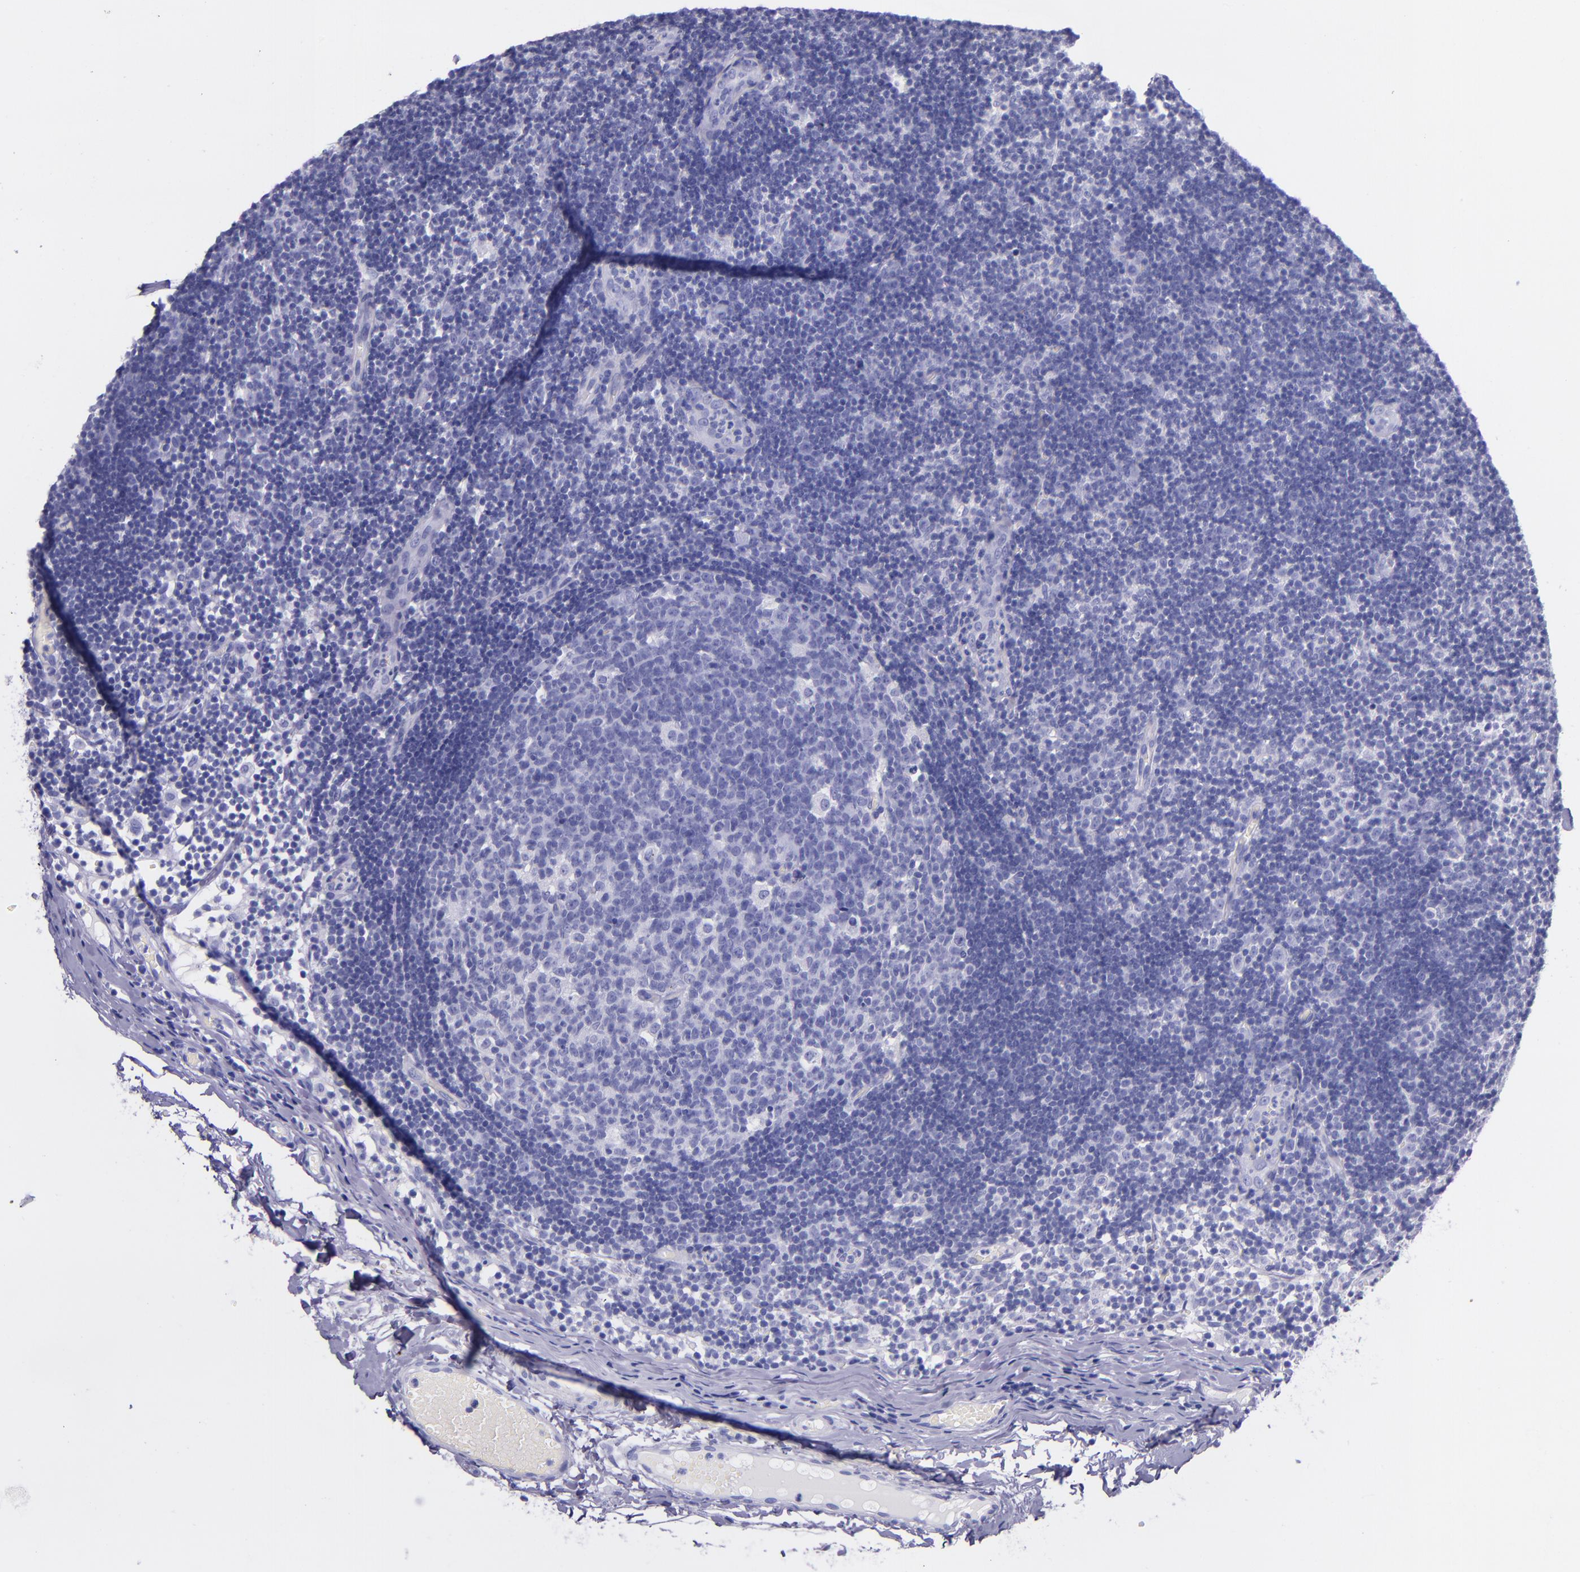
{"staining": {"intensity": "negative", "quantity": "none", "location": "none"}, "tissue": "lymph node", "cell_type": "Germinal center cells", "image_type": "normal", "snomed": [{"axis": "morphology", "description": "Normal tissue, NOS"}, {"axis": "morphology", "description": "Inflammation, NOS"}, {"axis": "topography", "description": "Lymph node"}, {"axis": "topography", "description": "Salivary gland"}], "caption": "This is an immunohistochemistry histopathology image of benign lymph node. There is no positivity in germinal center cells.", "gene": "MBP", "patient": {"sex": "male", "age": 3}}